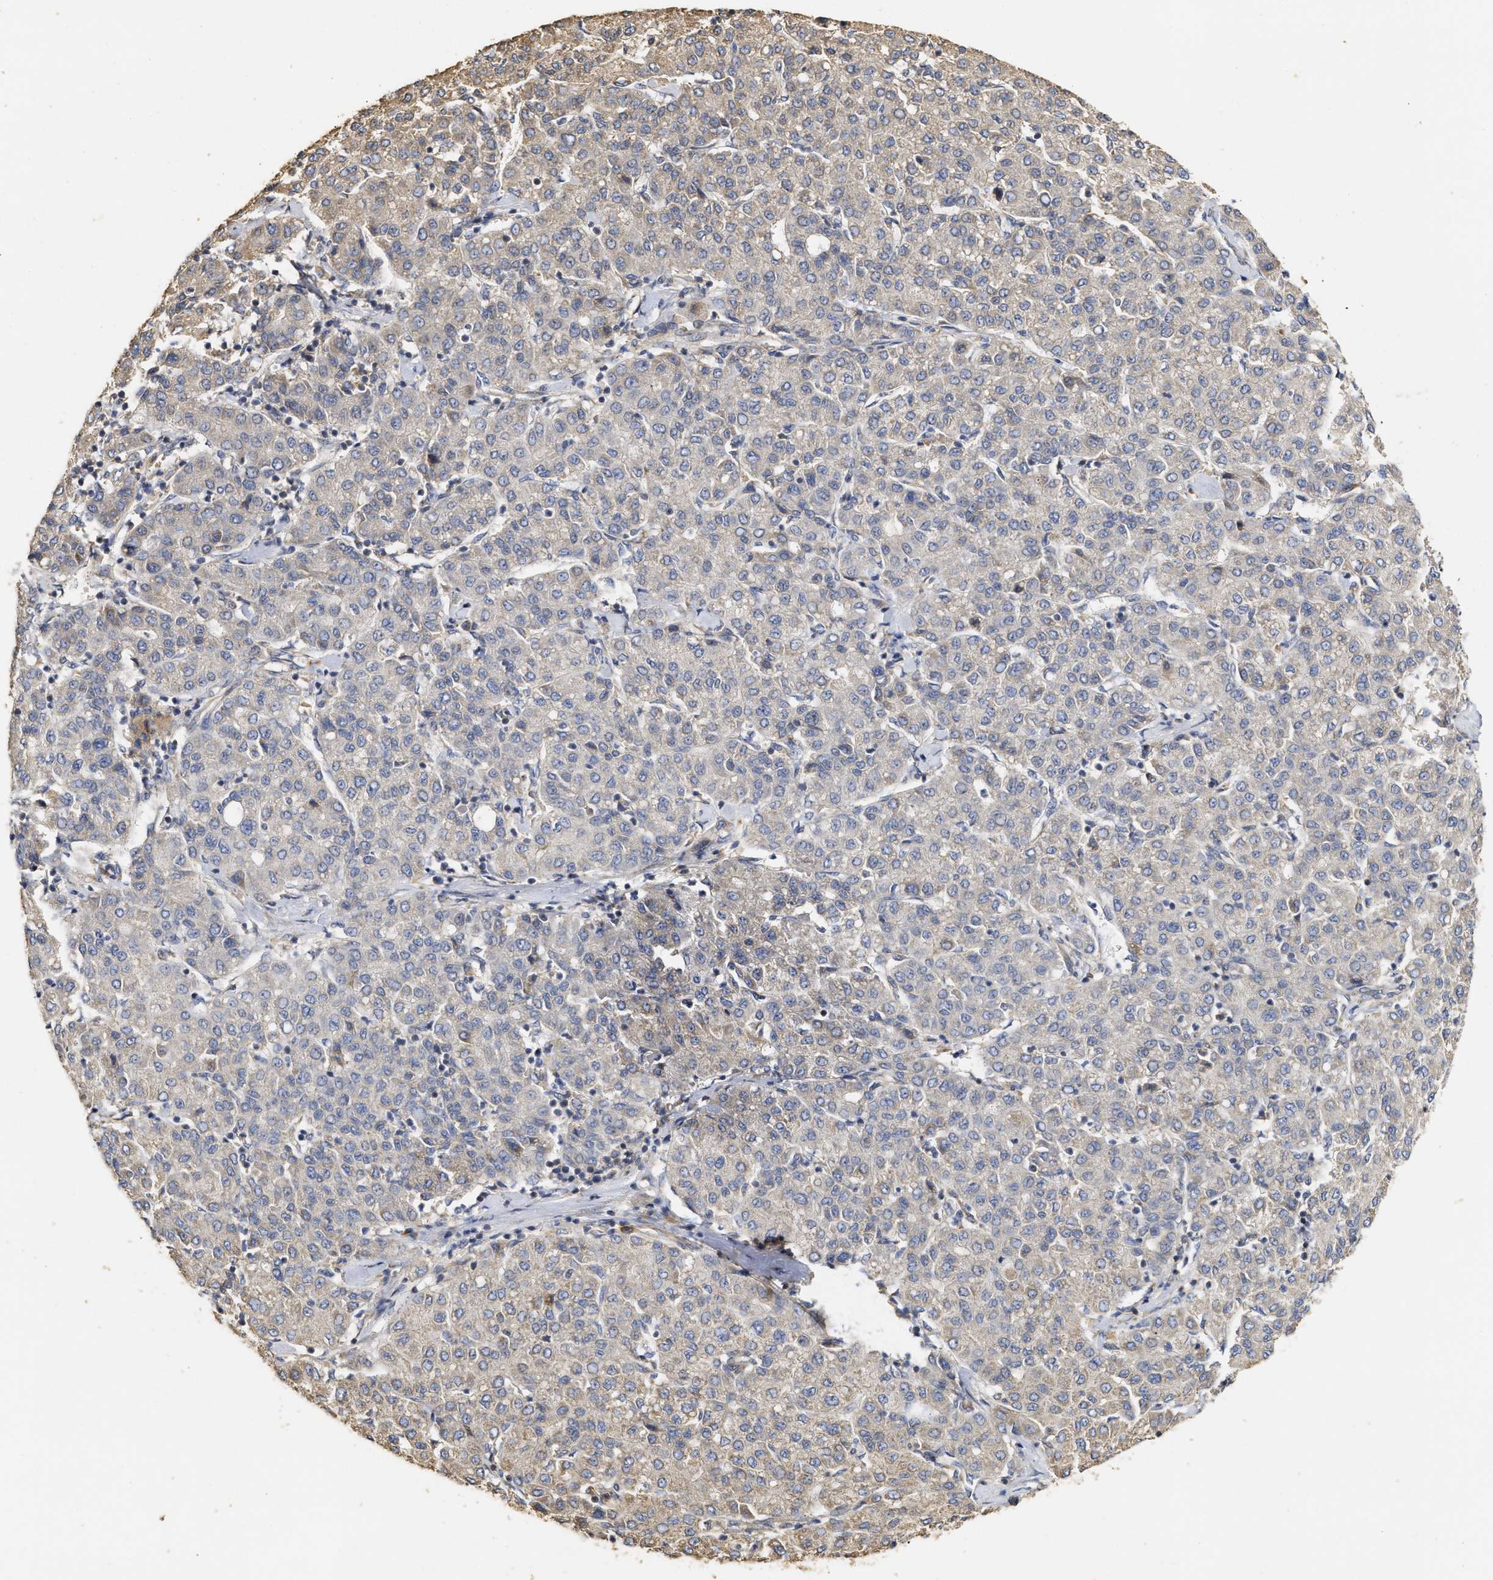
{"staining": {"intensity": "negative", "quantity": "none", "location": "none"}, "tissue": "liver cancer", "cell_type": "Tumor cells", "image_type": "cancer", "snomed": [{"axis": "morphology", "description": "Carcinoma, Hepatocellular, NOS"}, {"axis": "topography", "description": "Liver"}], "caption": "IHC of human hepatocellular carcinoma (liver) demonstrates no expression in tumor cells.", "gene": "NAV1", "patient": {"sex": "male", "age": 65}}